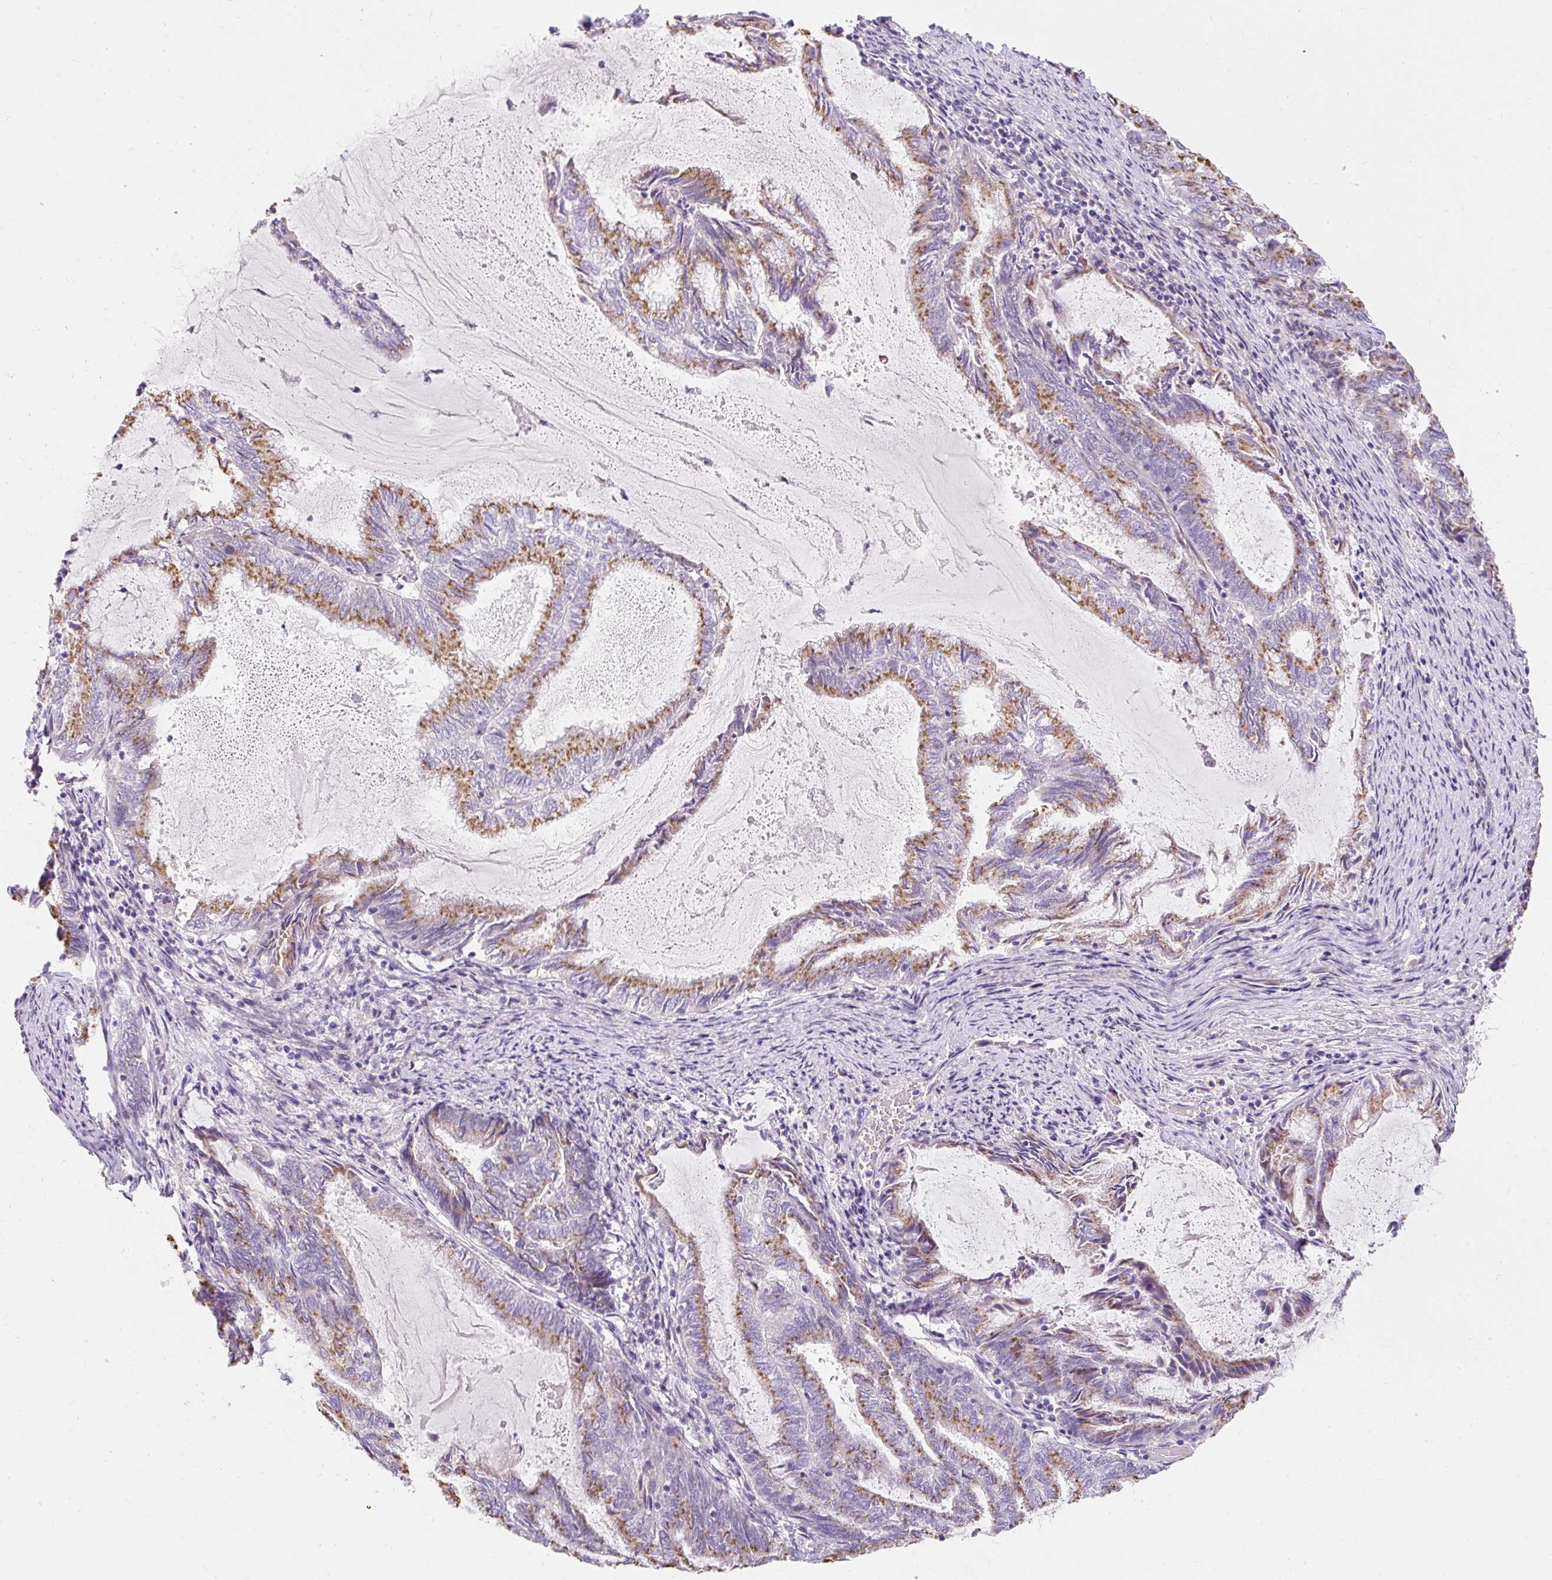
{"staining": {"intensity": "moderate", "quantity": ">75%", "location": "cytoplasmic/membranous"}, "tissue": "endometrial cancer", "cell_type": "Tumor cells", "image_type": "cancer", "snomed": [{"axis": "morphology", "description": "Adenocarcinoma, NOS"}, {"axis": "topography", "description": "Endometrium"}], "caption": "The image displays staining of endometrial adenocarcinoma, revealing moderate cytoplasmic/membranous protein staining (brown color) within tumor cells.", "gene": "DTX4", "patient": {"sex": "female", "age": 80}}